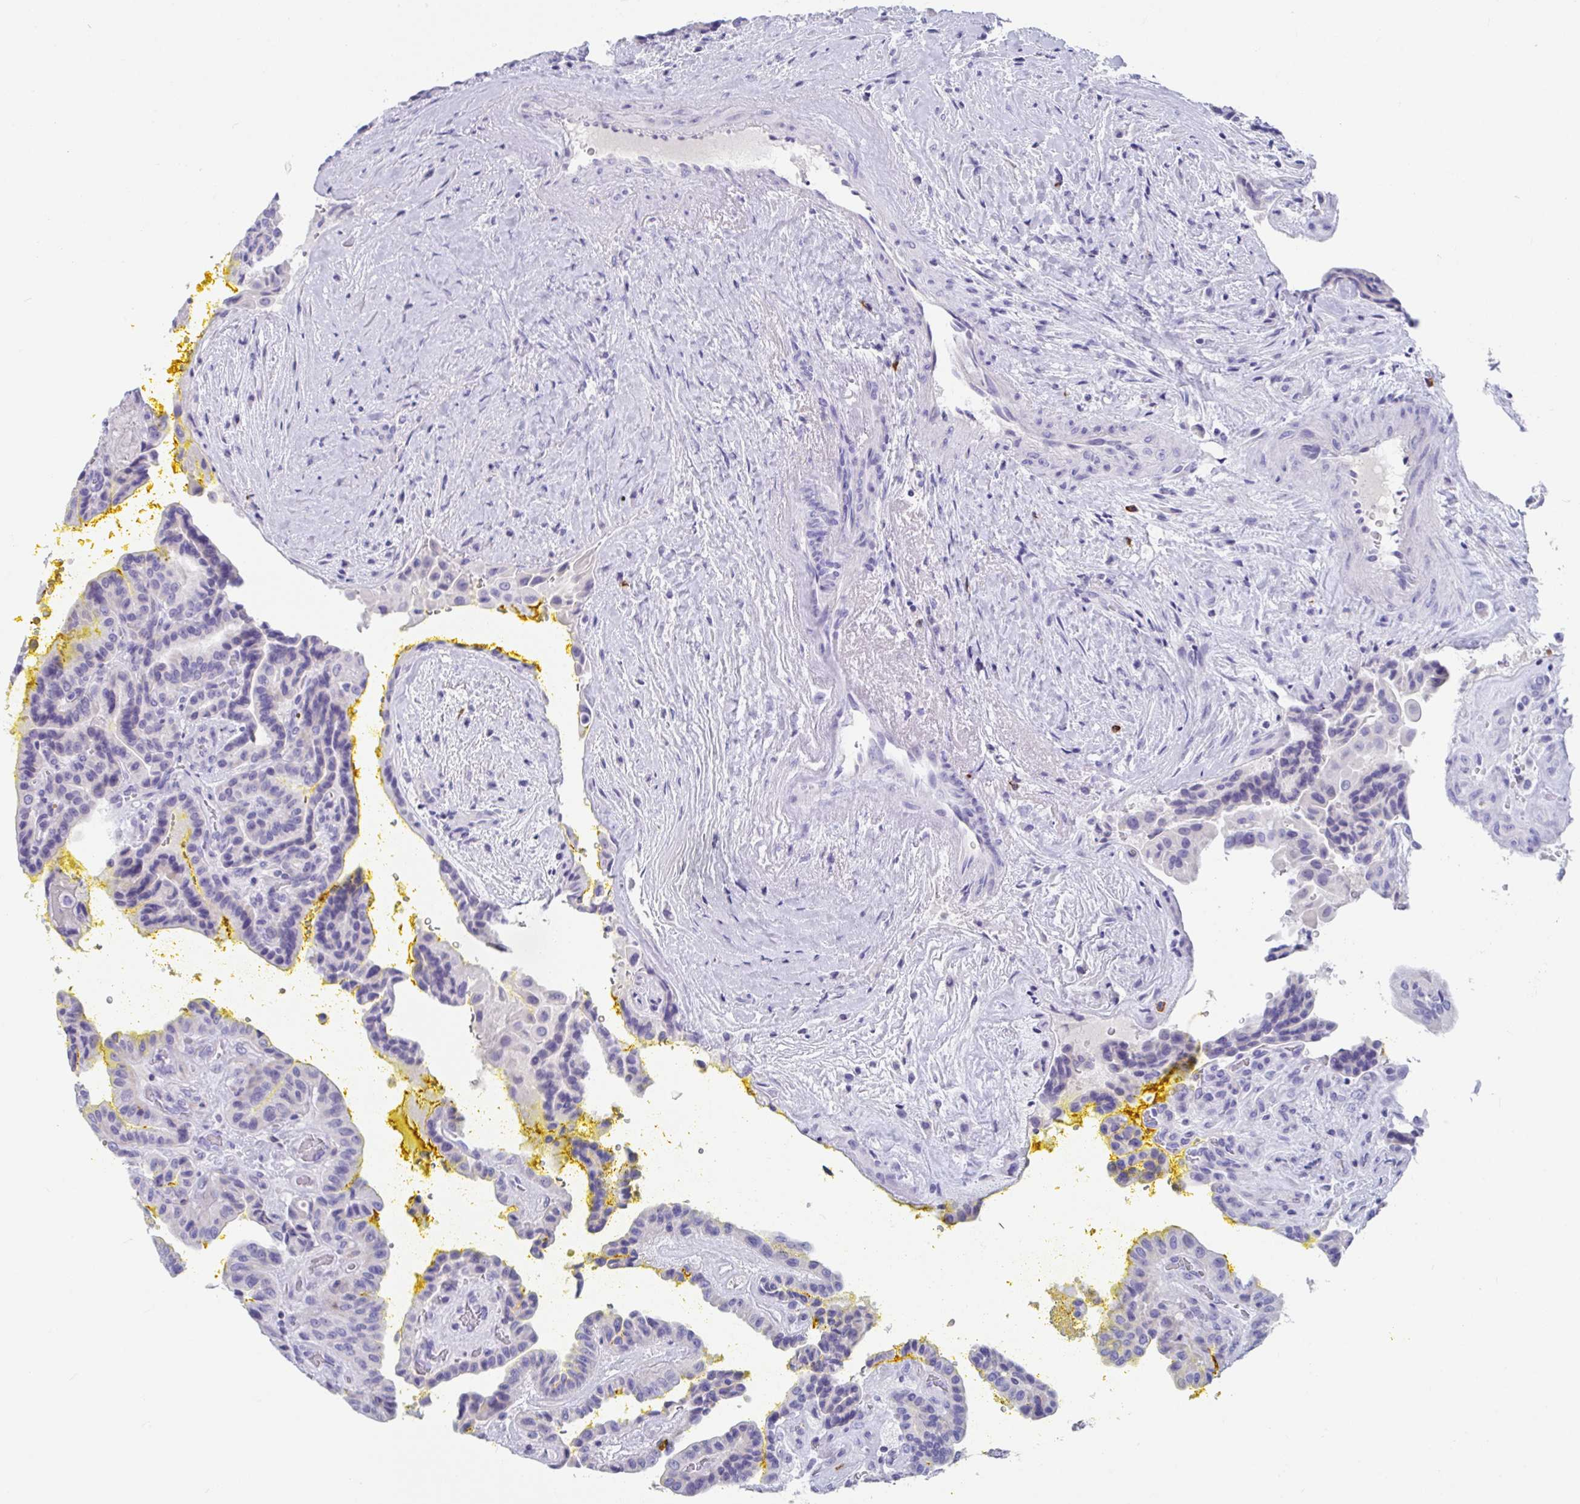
{"staining": {"intensity": "negative", "quantity": "none", "location": "none"}, "tissue": "thyroid cancer", "cell_type": "Tumor cells", "image_type": "cancer", "snomed": [{"axis": "morphology", "description": "Papillary adenocarcinoma, NOS"}, {"axis": "topography", "description": "Thyroid gland"}], "caption": "Immunohistochemistry (IHC) micrograph of neoplastic tissue: thyroid cancer (papillary adenocarcinoma) stained with DAB displays no significant protein staining in tumor cells.", "gene": "PLA2G1B", "patient": {"sex": "male", "age": 87}}